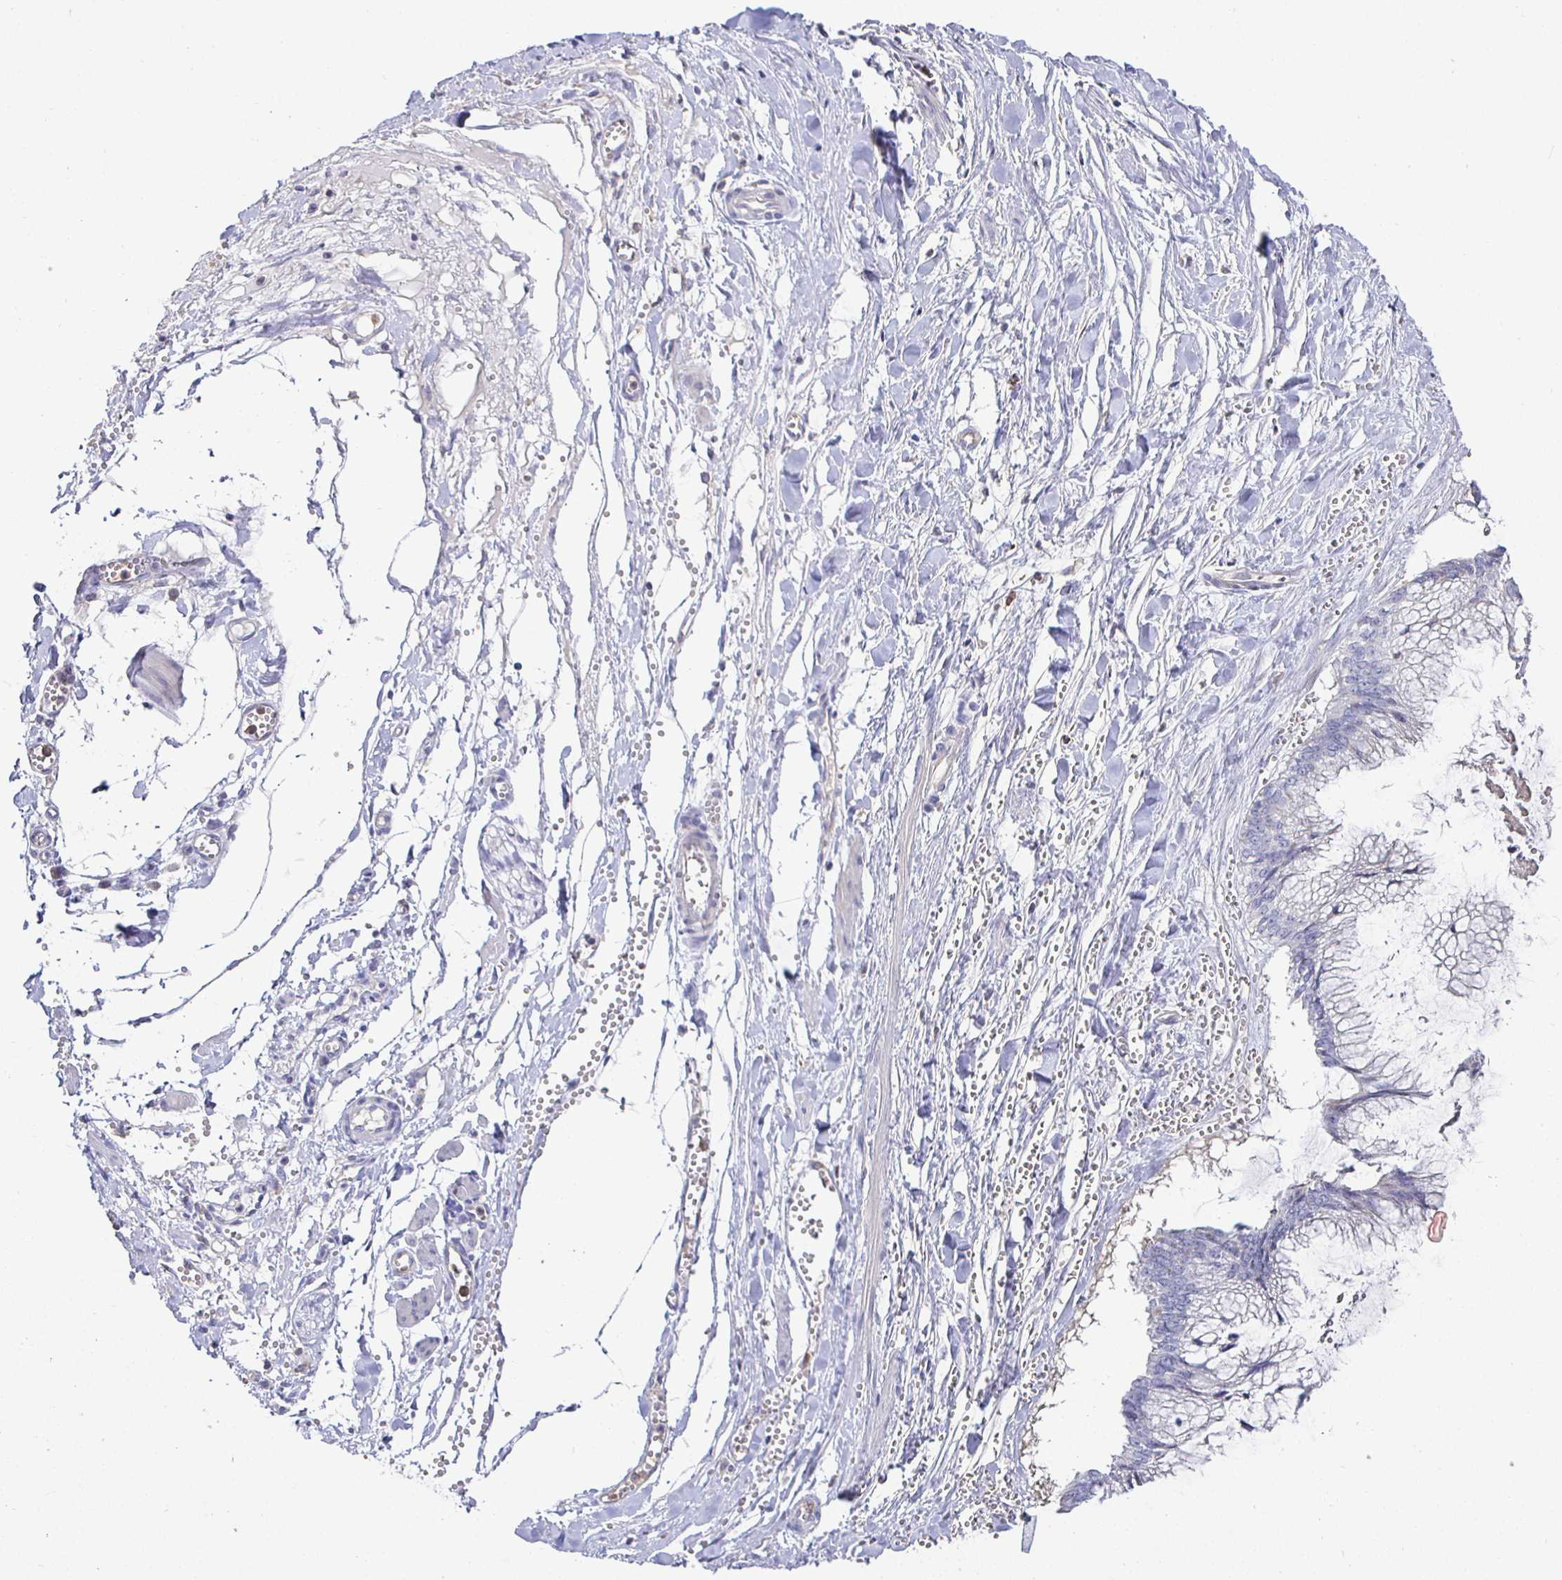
{"staining": {"intensity": "negative", "quantity": "none", "location": "none"}, "tissue": "ovarian cancer", "cell_type": "Tumor cells", "image_type": "cancer", "snomed": [{"axis": "morphology", "description": "Cystadenocarcinoma, mucinous, NOS"}, {"axis": "topography", "description": "Ovary"}], "caption": "Immunohistochemical staining of human ovarian mucinous cystadenocarcinoma demonstrates no significant expression in tumor cells.", "gene": "SIRPA", "patient": {"sex": "female", "age": 44}}